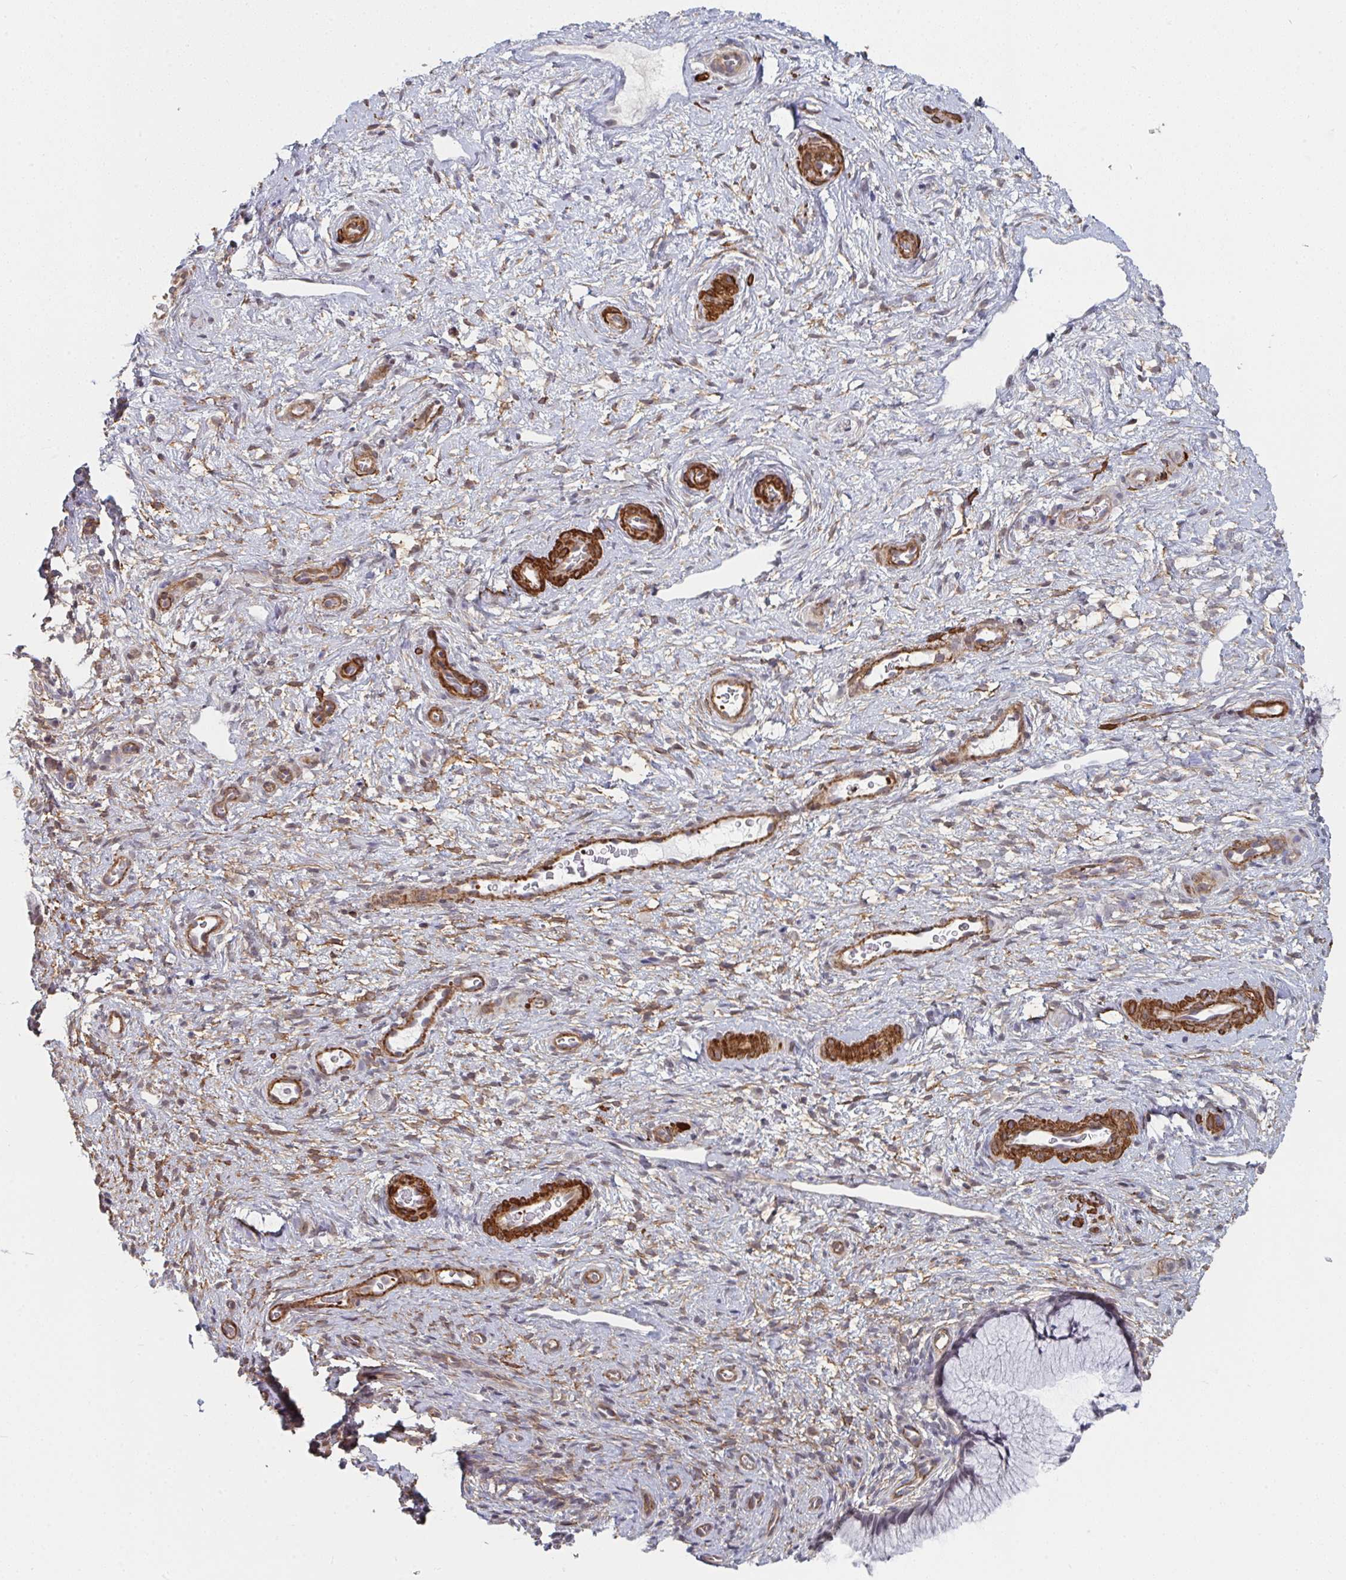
{"staining": {"intensity": "negative", "quantity": "none", "location": "none"}, "tissue": "cervix", "cell_type": "Glandular cells", "image_type": "normal", "snomed": [{"axis": "morphology", "description": "Normal tissue, NOS"}, {"axis": "topography", "description": "Cervix"}], "caption": "Glandular cells are negative for protein expression in benign human cervix. (Immunohistochemistry, brightfield microscopy, high magnification).", "gene": "NEURL4", "patient": {"sex": "female", "age": 34}}